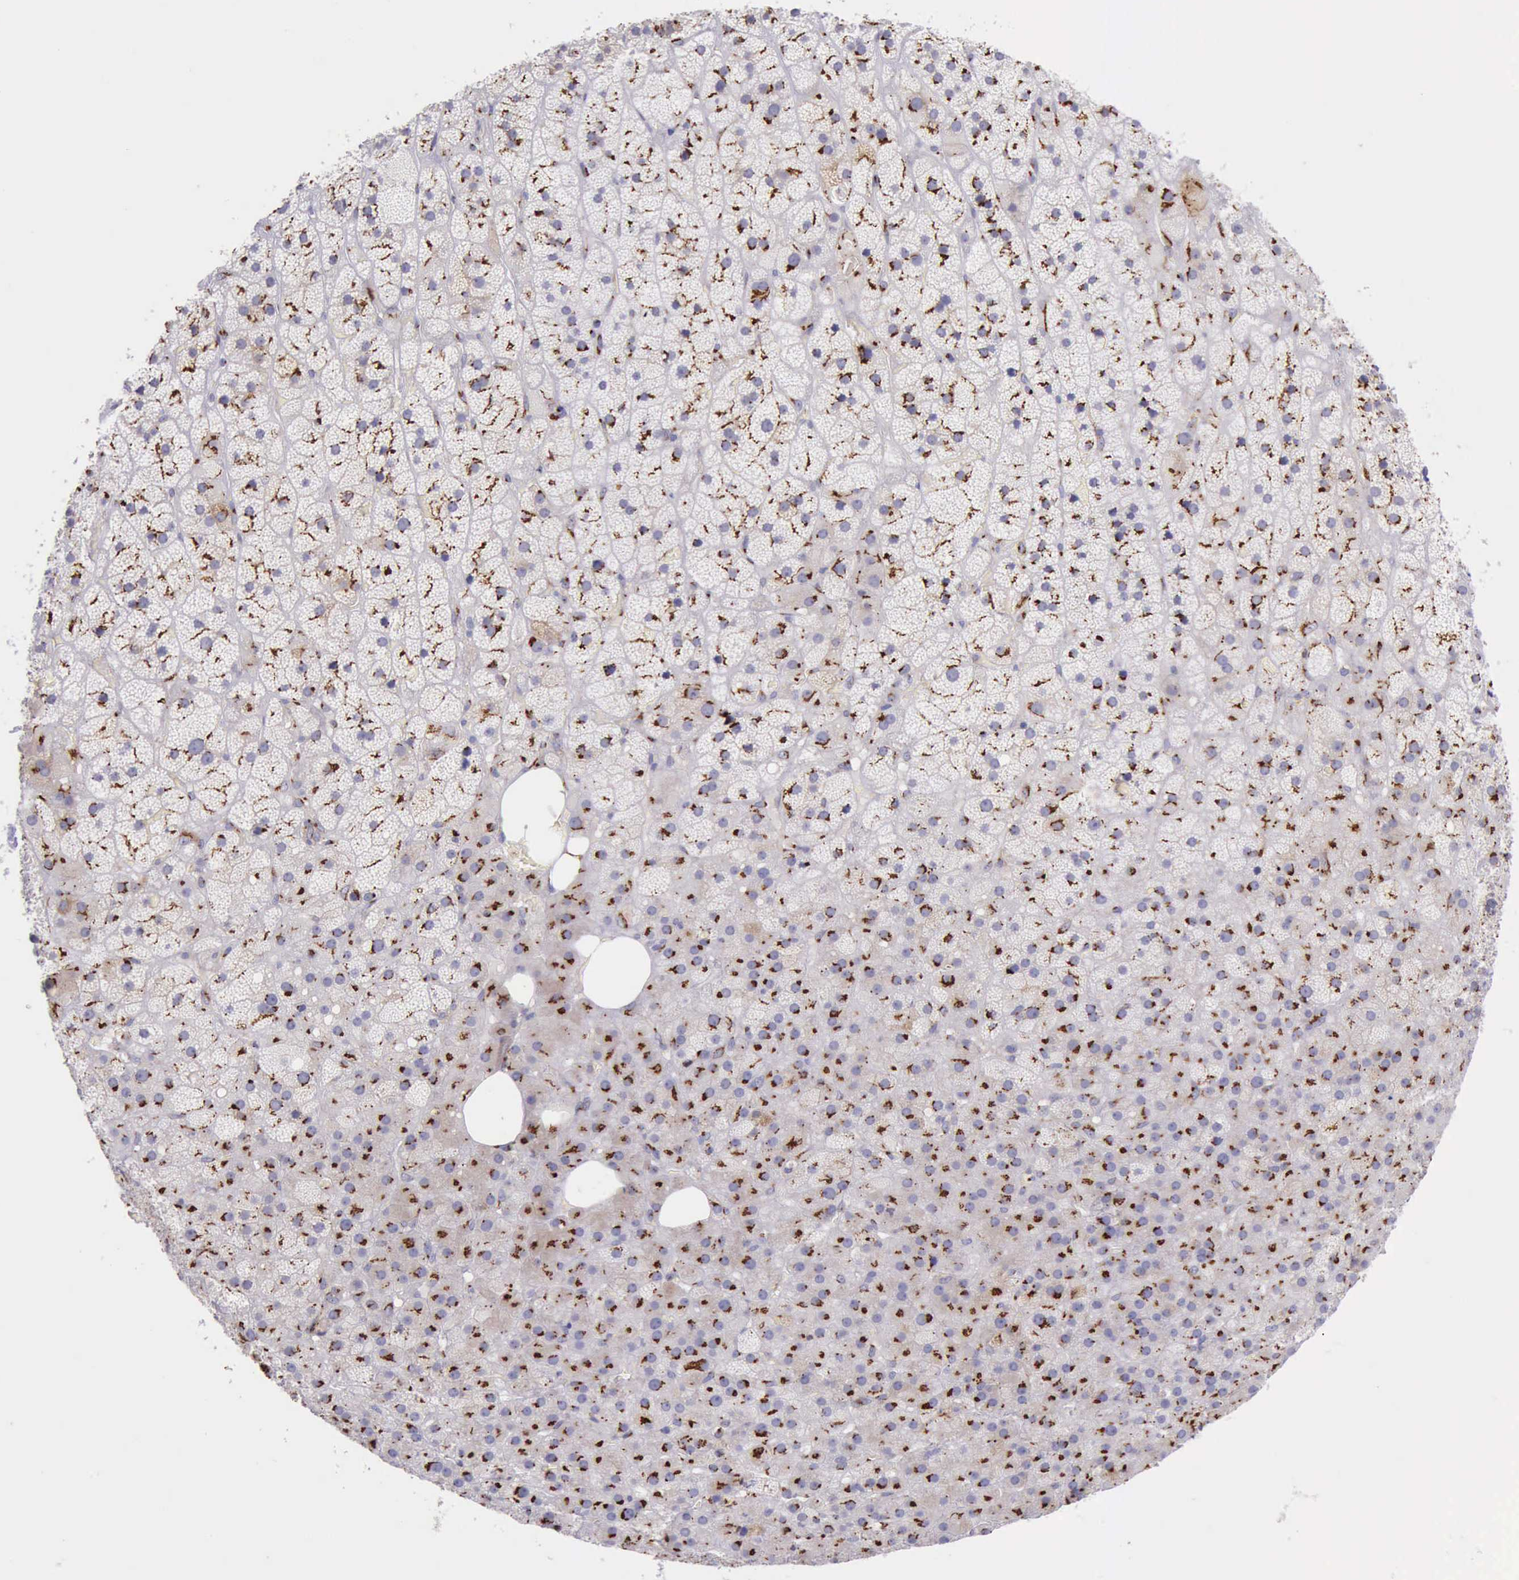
{"staining": {"intensity": "strong", "quantity": ">75%", "location": "cytoplasmic/membranous"}, "tissue": "adrenal gland", "cell_type": "Glandular cells", "image_type": "normal", "snomed": [{"axis": "morphology", "description": "Normal tissue, NOS"}, {"axis": "topography", "description": "Adrenal gland"}], "caption": "IHC of benign human adrenal gland displays high levels of strong cytoplasmic/membranous positivity in approximately >75% of glandular cells.", "gene": "GOLGA5", "patient": {"sex": "male", "age": 35}}